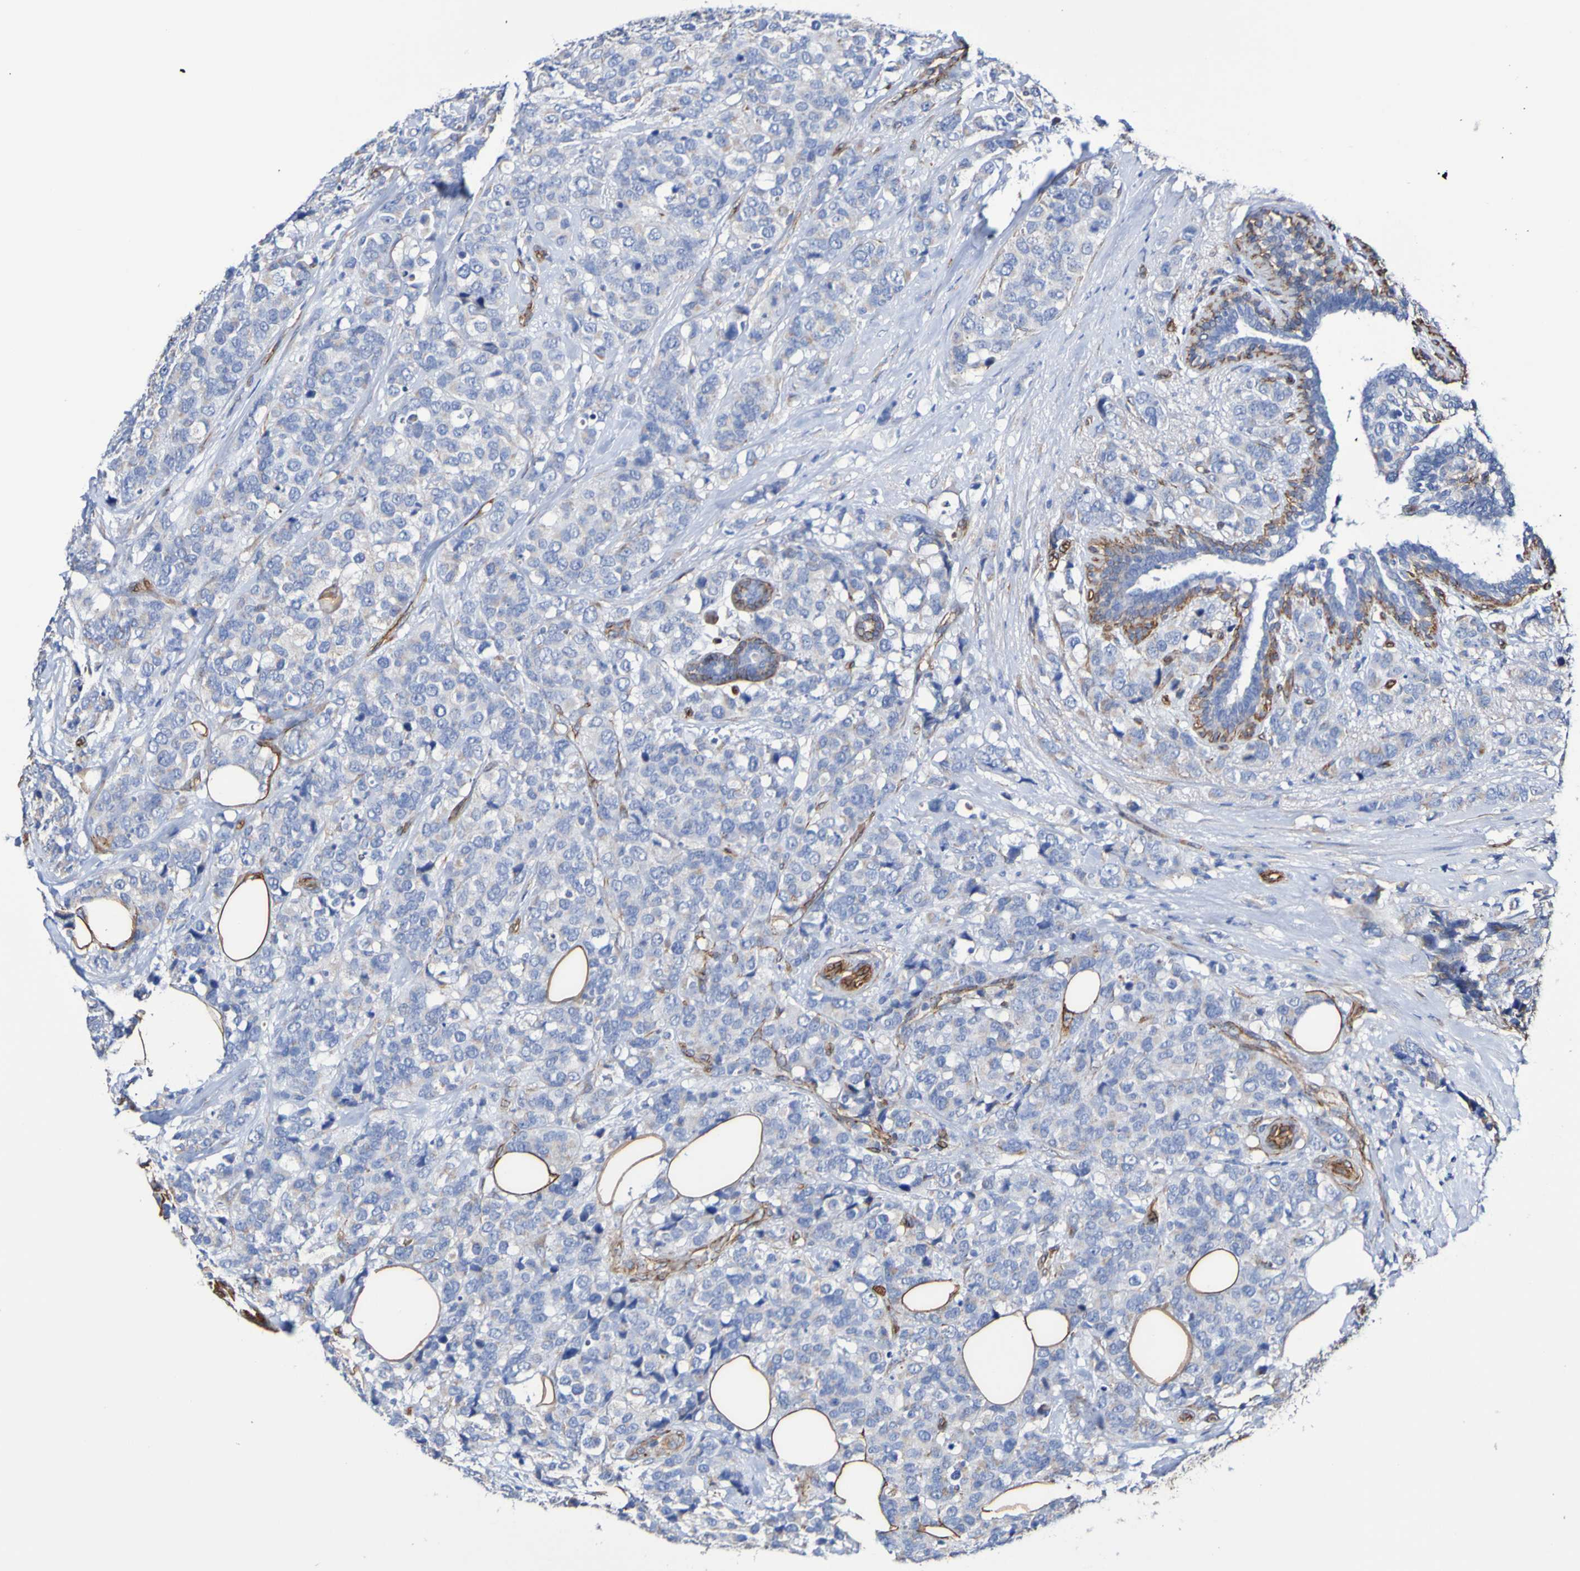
{"staining": {"intensity": "weak", "quantity": "<25%", "location": "cytoplasmic/membranous"}, "tissue": "breast cancer", "cell_type": "Tumor cells", "image_type": "cancer", "snomed": [{"axis": "morphology", "description": "Lobular carcinoma"}, {"axis": "topography", "description": "Breast"}], "caption": "An IHC micrograph of lobular carcinoma (breast) is shown. There is no staining in tumor cells of lobular carcinoma (breast).", "gene": "ELMOD3", "patient": {"sex": "female", "age": 59}}